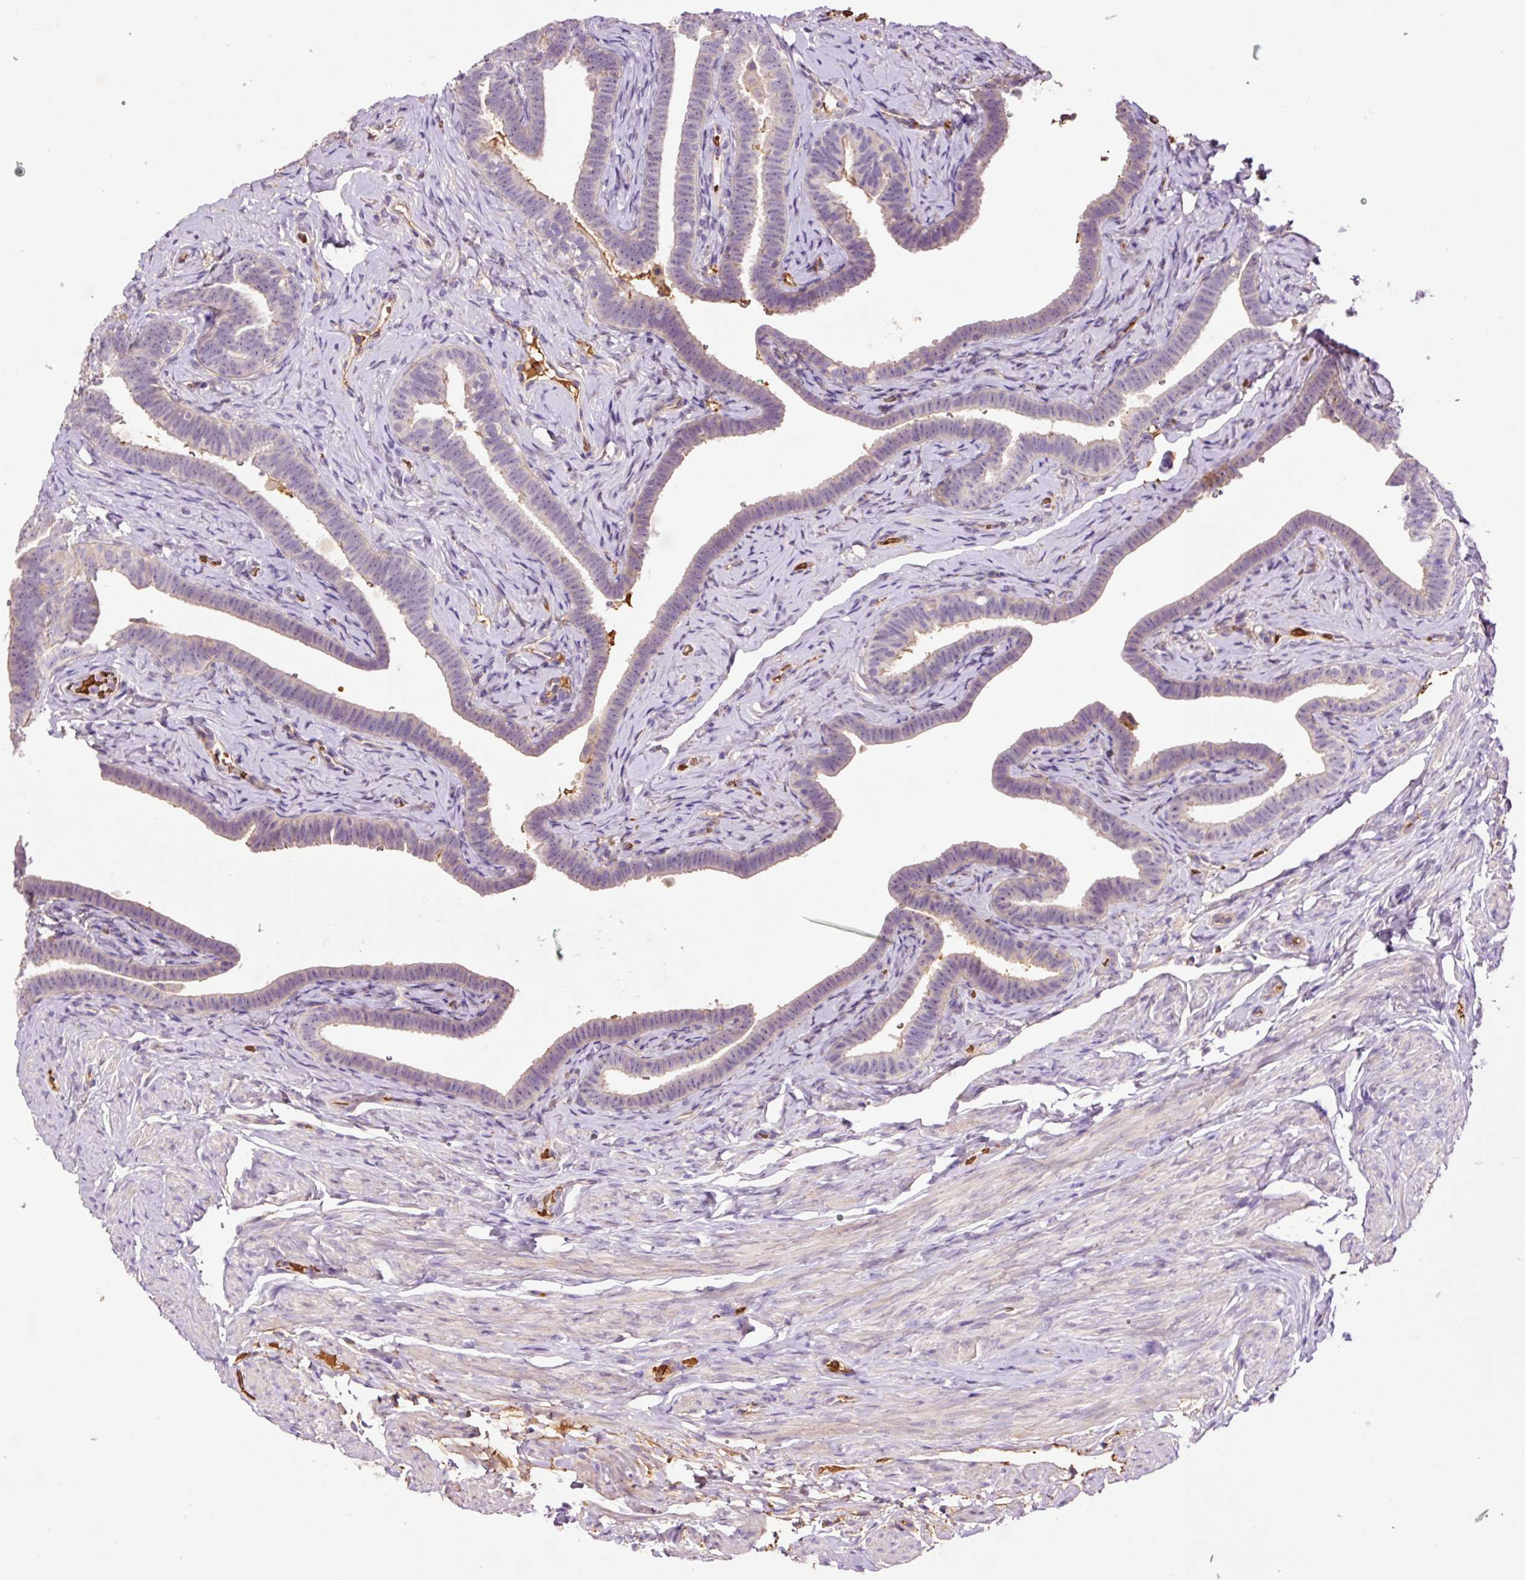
{"staining": {"intensity": "weak", "quantity": "<25%", "location": "cytoplasmic/membranous"}, "tissue": "fallopian tube", "cell_type": "Glandular cells", "image_type": "normal", "snomed": [{"axis": "morphology", "description": "Normal tissue, NOS"}, {"axis": "topography", "description": "Fallopian tube"}], "caption": "IHC of unremarkable human fallopian tube displays no staining in glandular cells. (DAB (3,3'-diaminobenzidine) IHC, high magnification).", "gene": "TMEM235", "patient": {"sex": "female", "age": 69}}